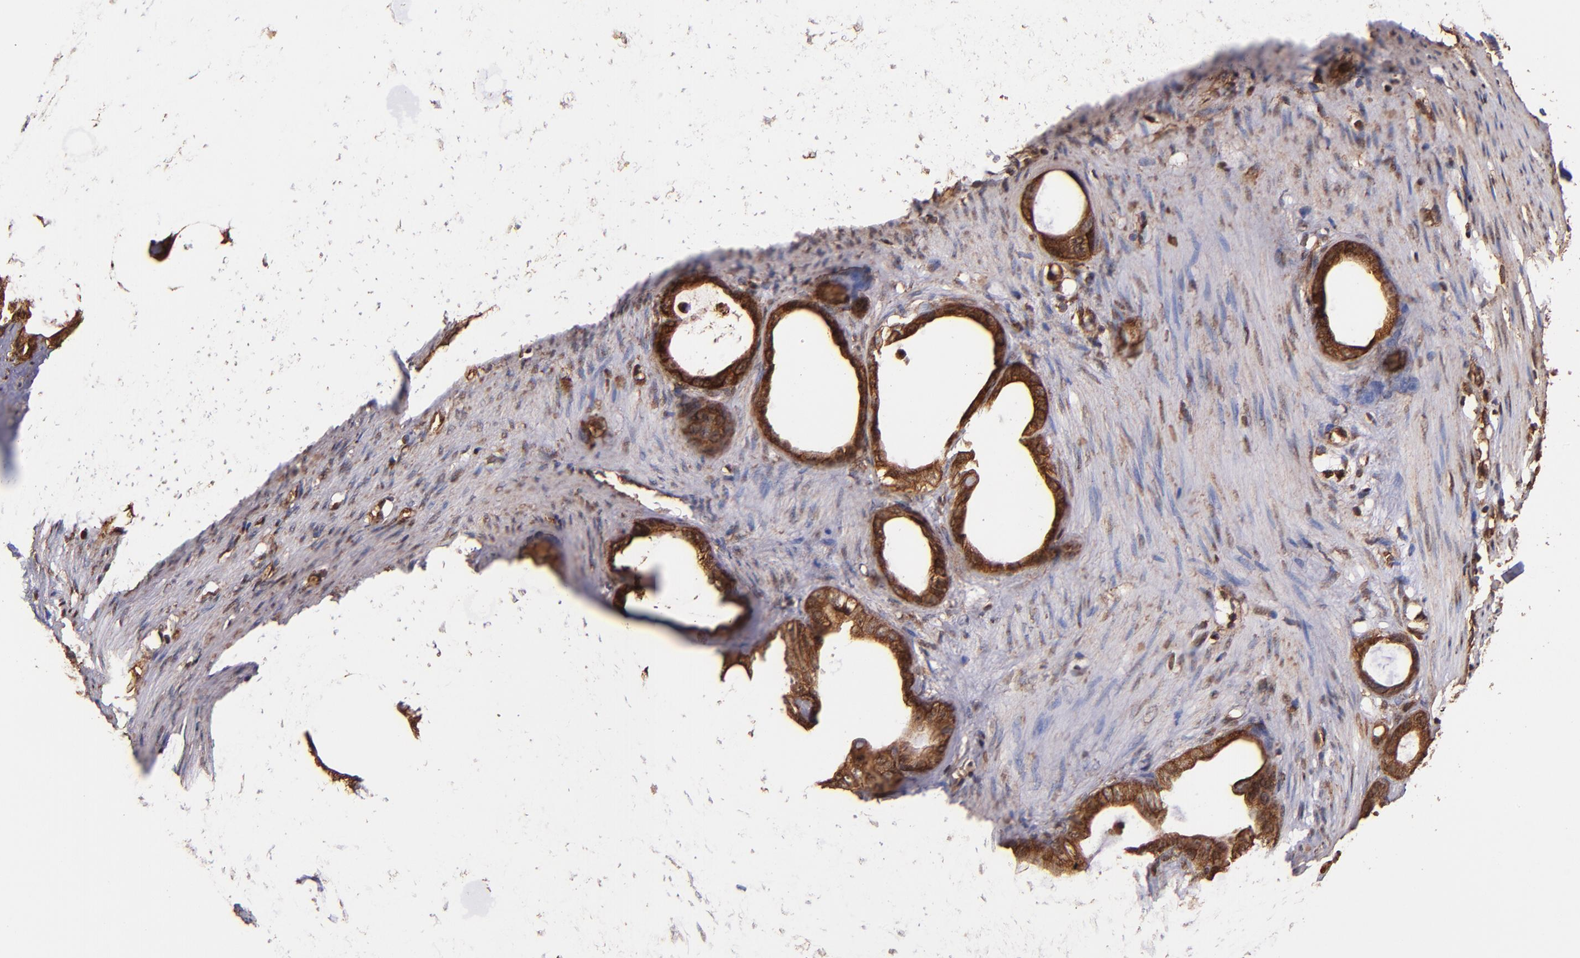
{"staining": {"intensity": "strong", "quantity": ">75%", "location": "cytoplasmic/membranous"}, "tissue": "stomach cancer", "cell_type": "Tumor cells", "image_type": "cancer", "snomed": [{"axis": "morphology", "description": "Adenocarcinoma, NOS"}, {"axis": "topography", "description": "Stomach"}], "caption": "Adenocarcinoma (stomach) stained for a protein (brown) displays strong cytoplasmic/membranous positive positivity in about >75% of tumor cells.", "gene": "STX8", "patient": {"sex": "female", "age": 75}}